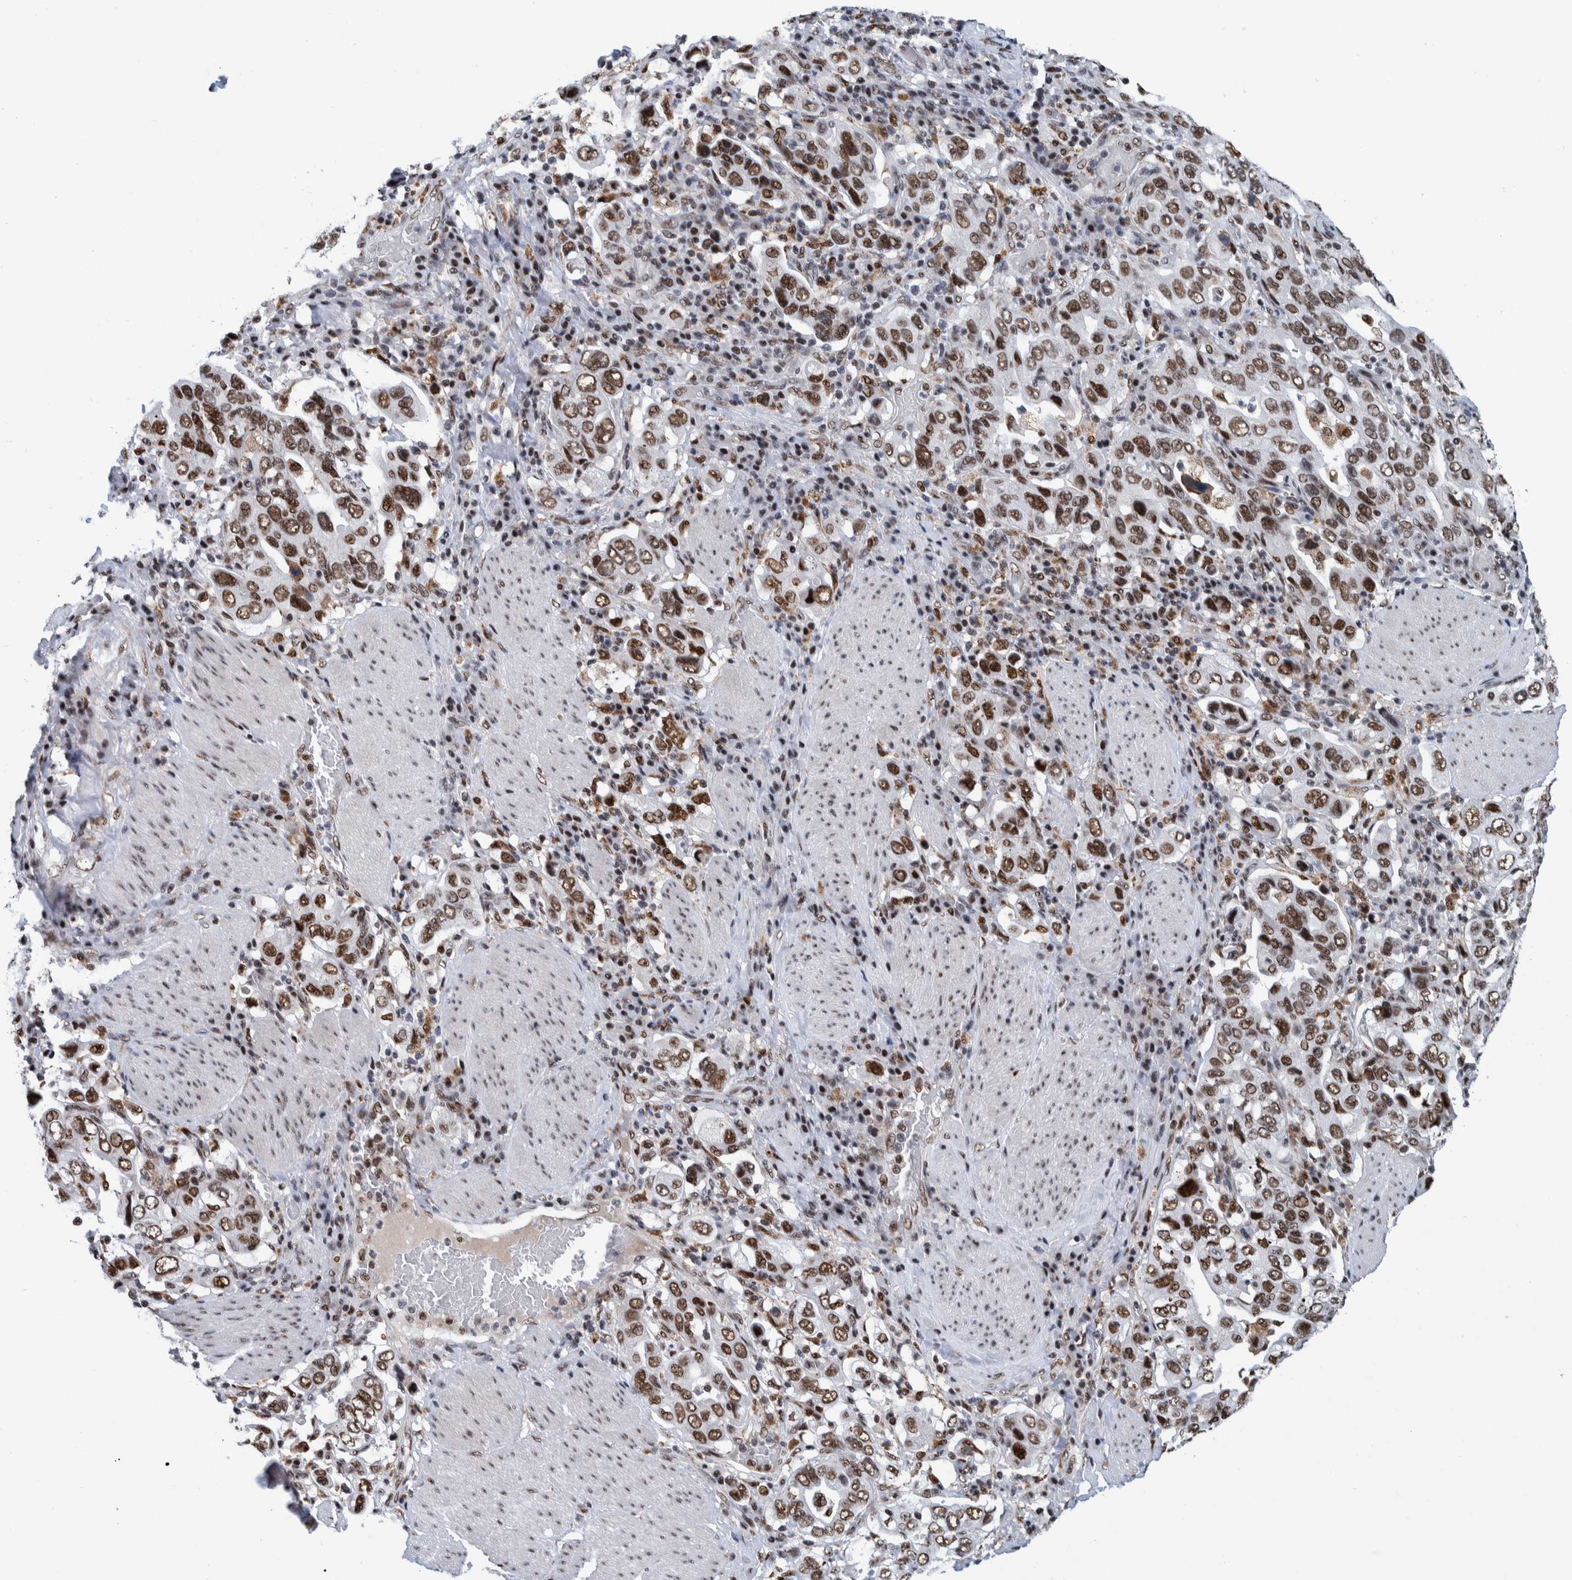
{"staining": {"intensity": "moderate", "quantity": ">75%", "location": "nuclear"}, "tissue": "stomach cancer", "cell_type": "Tumor cells", "image_type": "cancer", "snomed": [{"axis": "morphology", "description": "Adenocarcinoma, NOS"}, {"axis": "topography", "description": "Stomach, upper"}], "caption": "Tumor cells exhibit moderate nuclear expression in about >75% of cells in stomach cancer (adenocarcinoma).", "gene": "EFTUD2", "patient": {"sex": "male", "age": 62}}